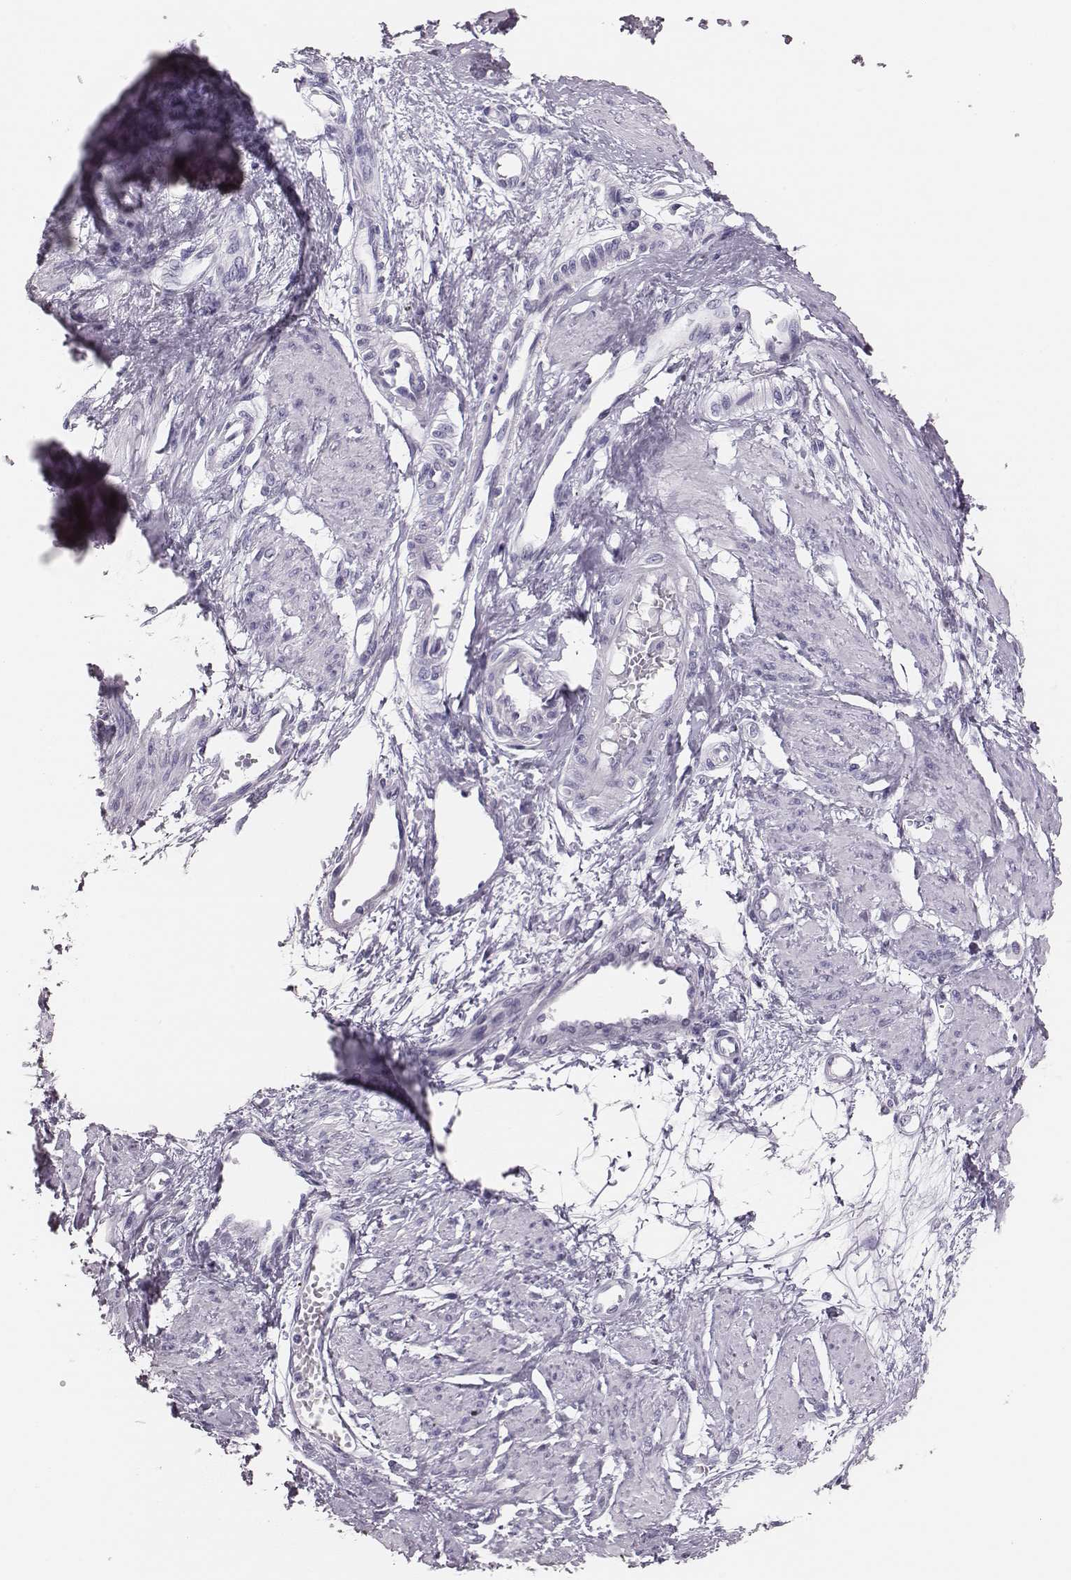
{"staining": {"intensity": "negative", "quantity": "none", "location": "none"}, "tissue": "smooth muscle", "cell_type": "Smooth muscle cells", "image_type": "normal", "snomed": [{"axis": "morphology", "description": "Normal tissue, NOS"}, {"axis": "topography", "description": "Smooth muscle"}, {"axis": "topography", "description": "Uterus"}], "caption": "Unremarkable smooth muscle was stained to show a protein in brown. There is no significant positivity in smooth muscle cells. (Immunohistochemistry, brightfield microscopy, high magnification).", "gene": "H1", "patient": {"sex": "female", "age": 39}}